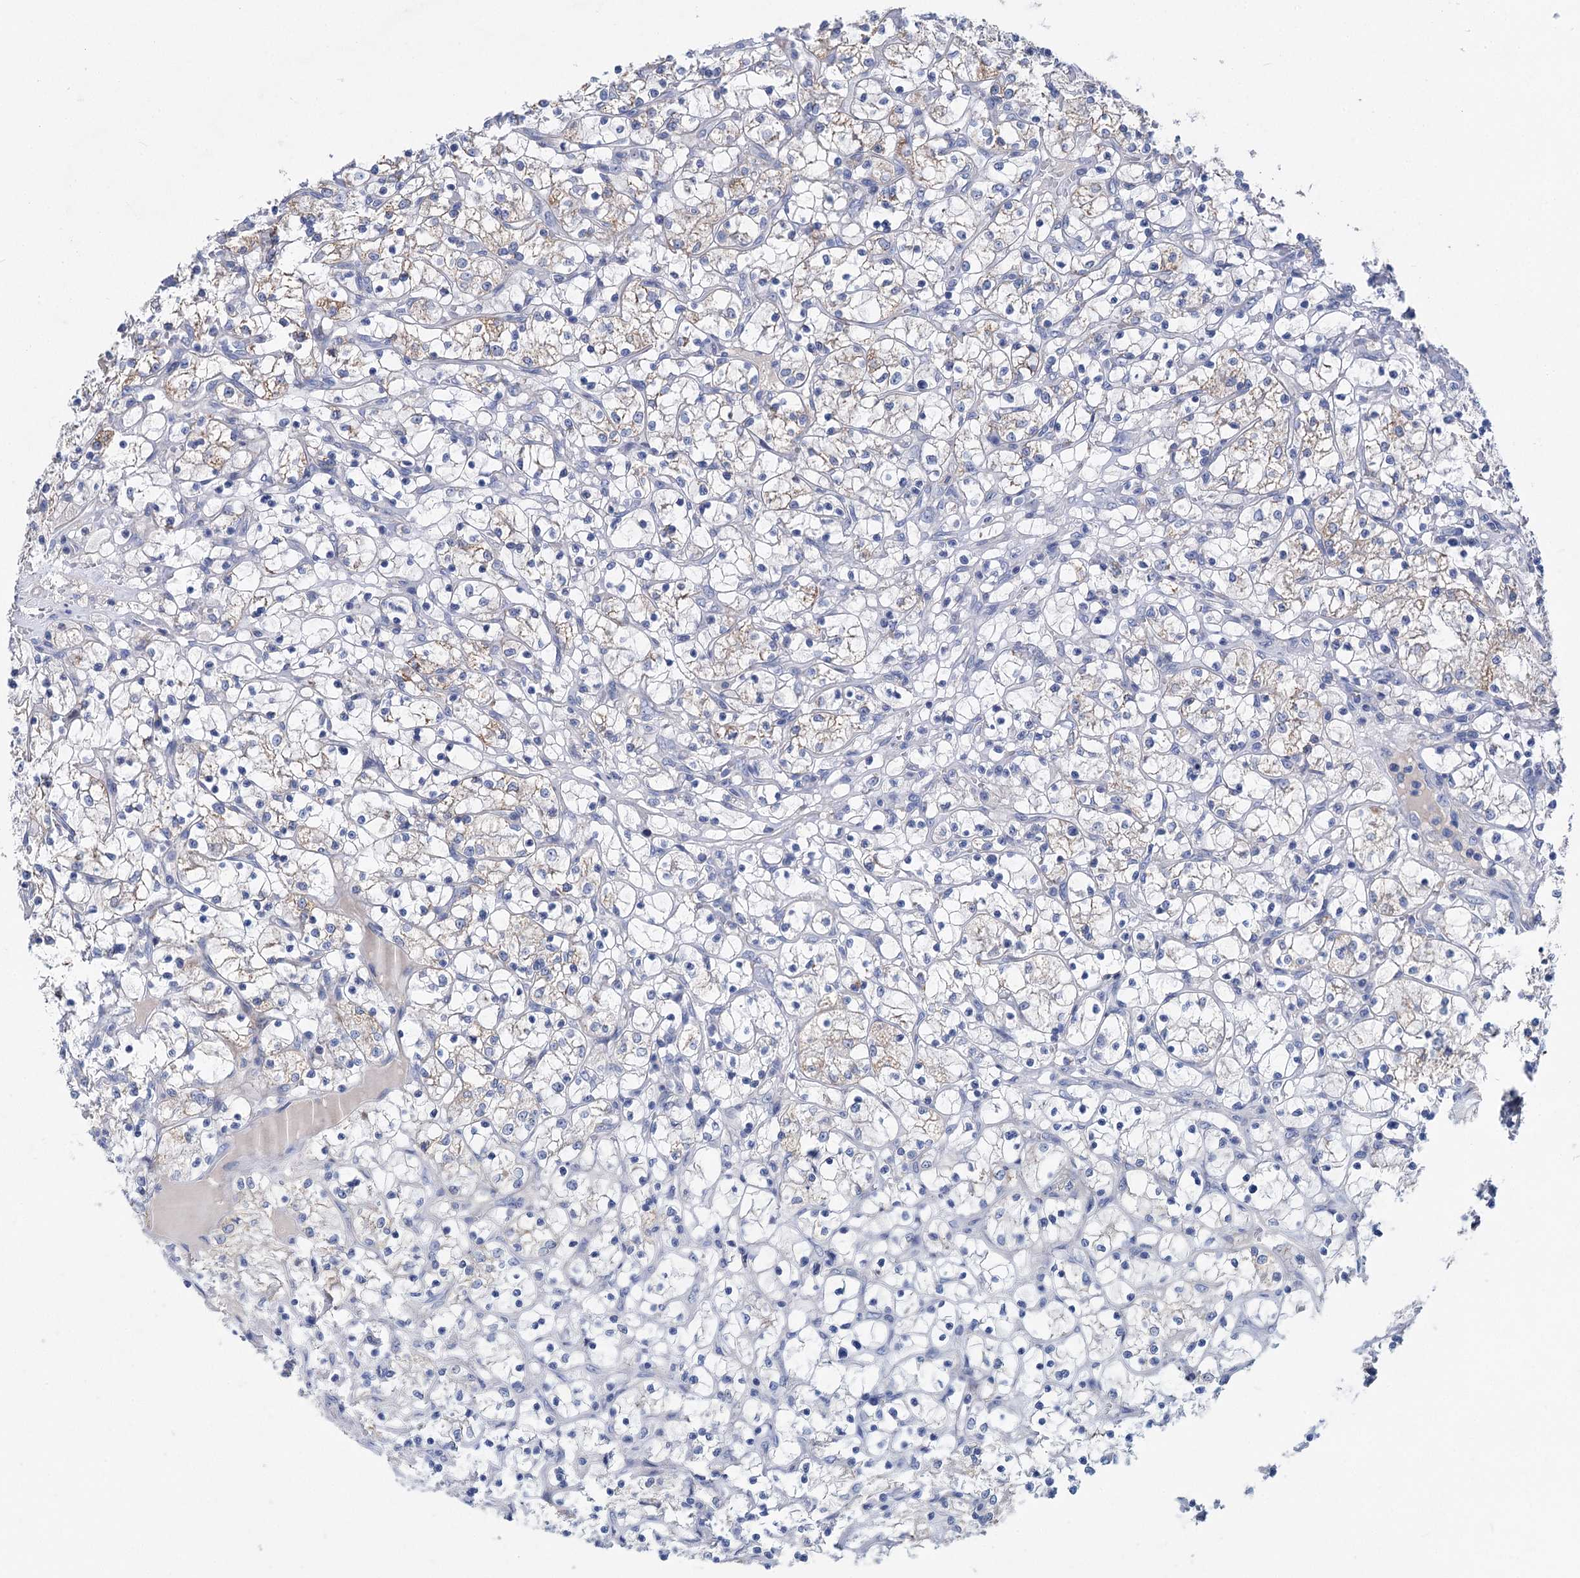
{"staining": {"intensity": "moderate", "quantity": "25%-75%", "location": "cytoplasmic/membranous"}, "tissue": "renal cancer", "cell_type": "Tumor cells", "image_type": "cancer", "snomed": [{"axis": "morphology", "description": "Adenocarcinoma, NOS"}, {"axis": "topography", "description": "Kidney"}], "caption": "A brown stain shows moderate cytoplasmic/membranous expression of a protein in human adenocarcinoma (renal) tumor cells.", "gene": "CHDH", "patient": {"sex": "female", "age": 69}}